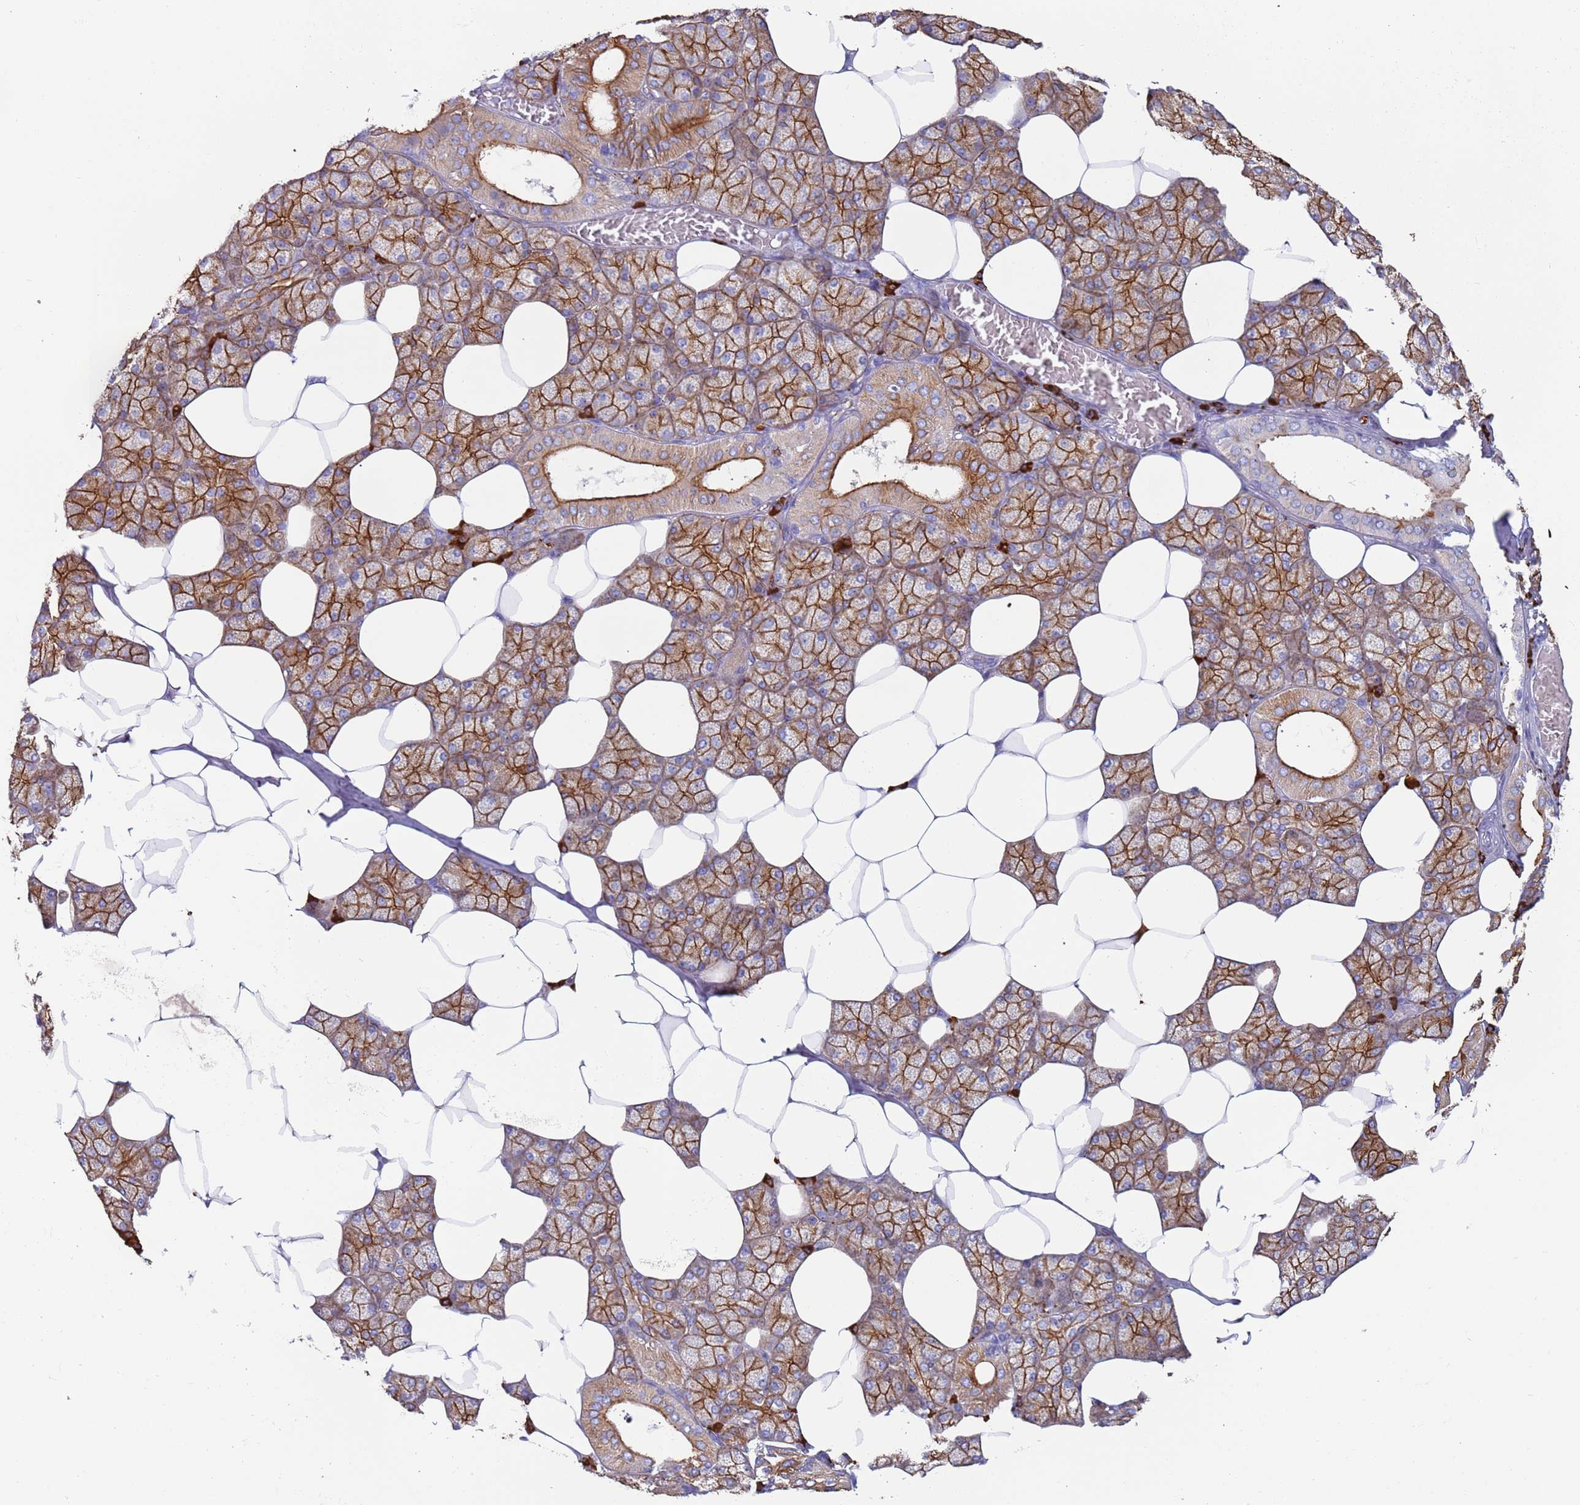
{"staining": {"intensity": "strong", "quantity": ">75%", "location": "cytoplasmic/membranous"}, "tissue": "salivary gland", "cell_type": "Glandular cells", "image_type": "normal", "snomed": [{"axis": "morphology", "description": "Normal tissue, NOS"}, {"axis": "topography", "description": "Salivary gland"}], "caption": "Normal salivary gland was stained to show a protein in brown. There is high levels of strong cytoplasmic/membranous expression in about >75% of glandular cells.", "gene": "CYSLTR2", "patient": {"sex": "male", "age": 62}}